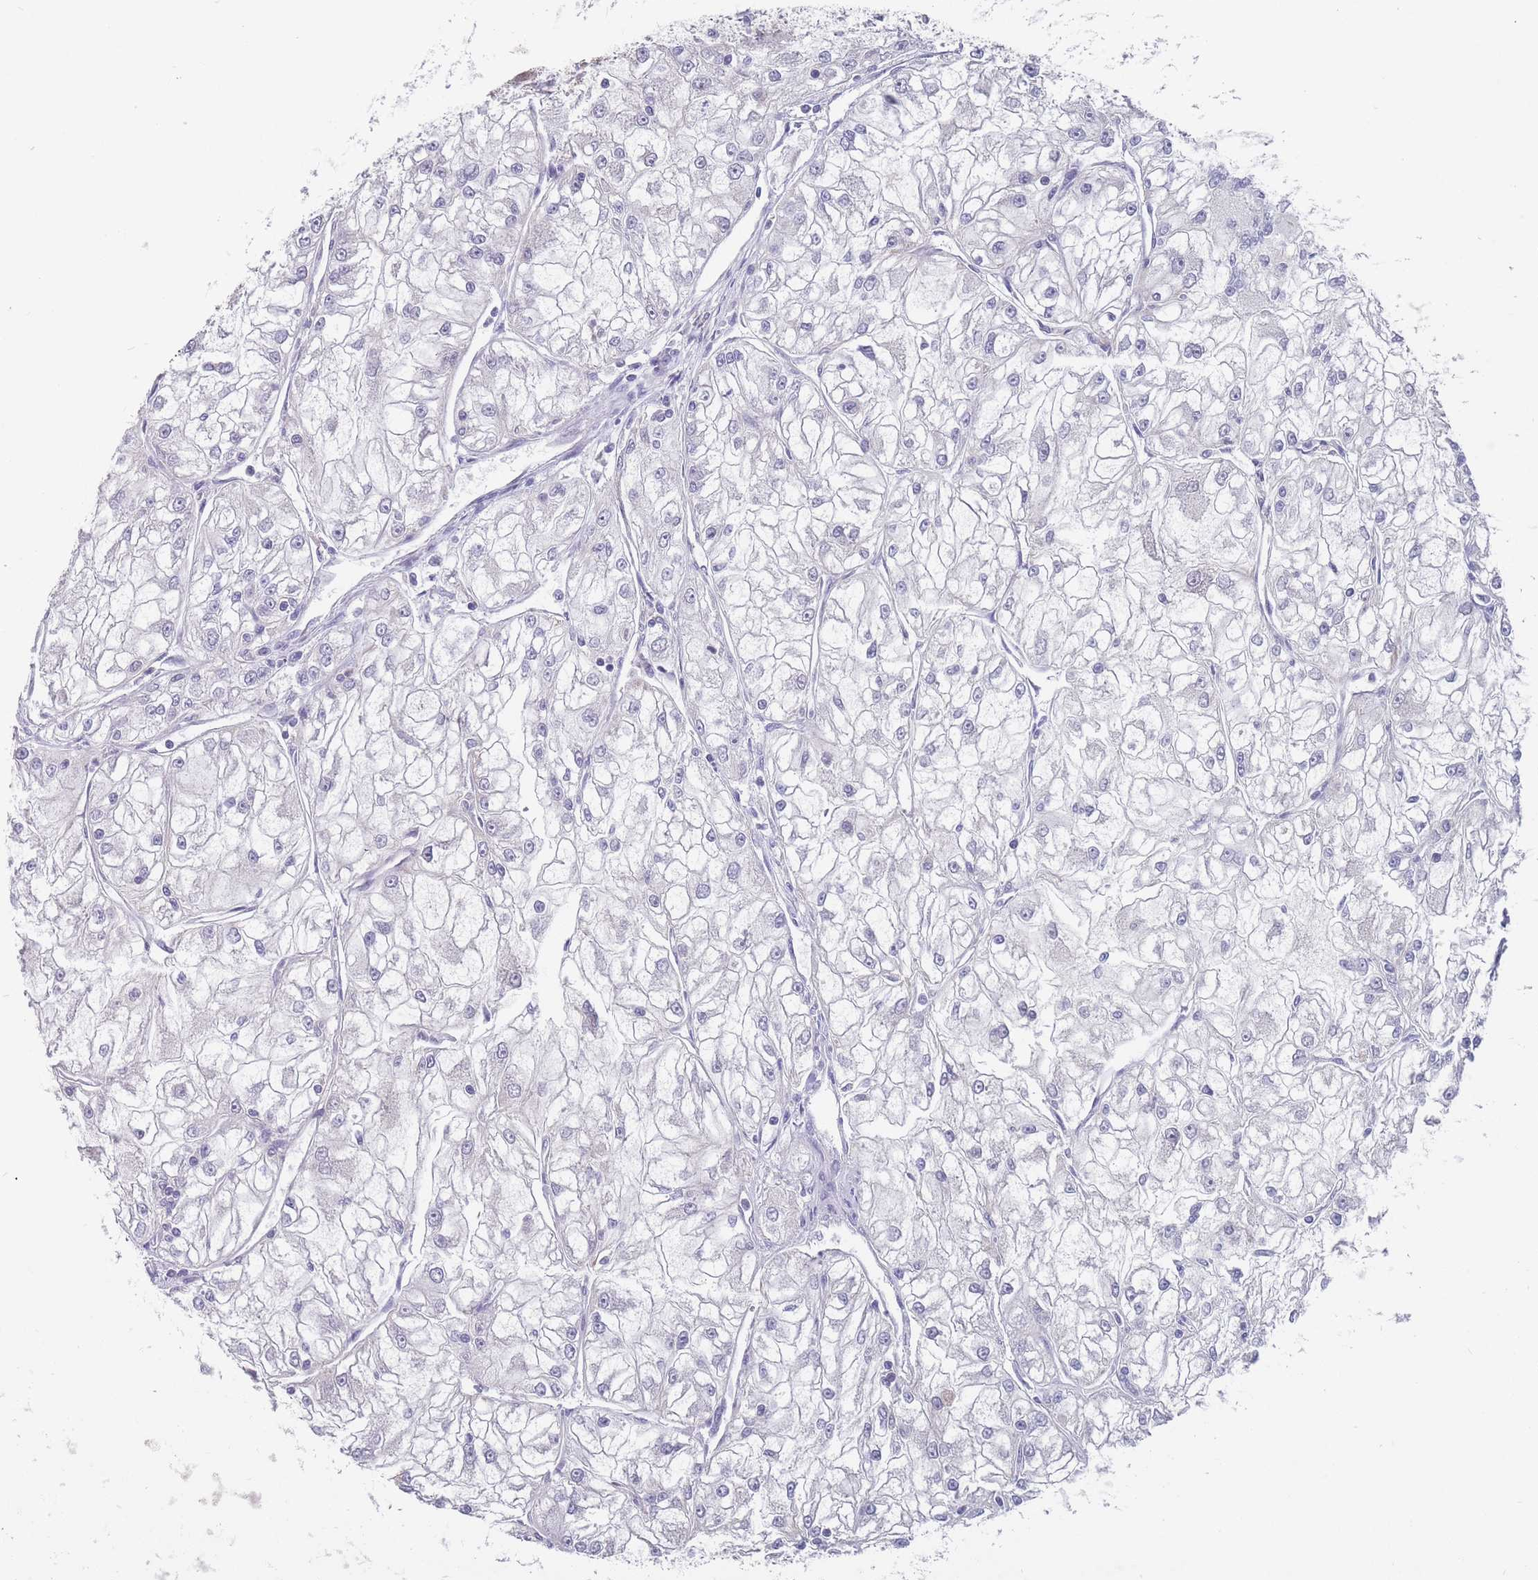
{"staining": {"intensity": "negative", "quantity": "none", "location": "none"}, "tissue": "renal cancer", "cell_type": "Tumor cells", "image_type": "cancer", "snomed": [{"axis": "morphology", "description": "Adenocarcinoma, NOS"}, {"axis": "topography", "description": "Kidney"}], "caption": "Image shows no significant protein expression in tumor cells of renal cancer (adenocarcinoma).", "gene": "PEX7", "patient": {"sex": "female", "age": 72}}